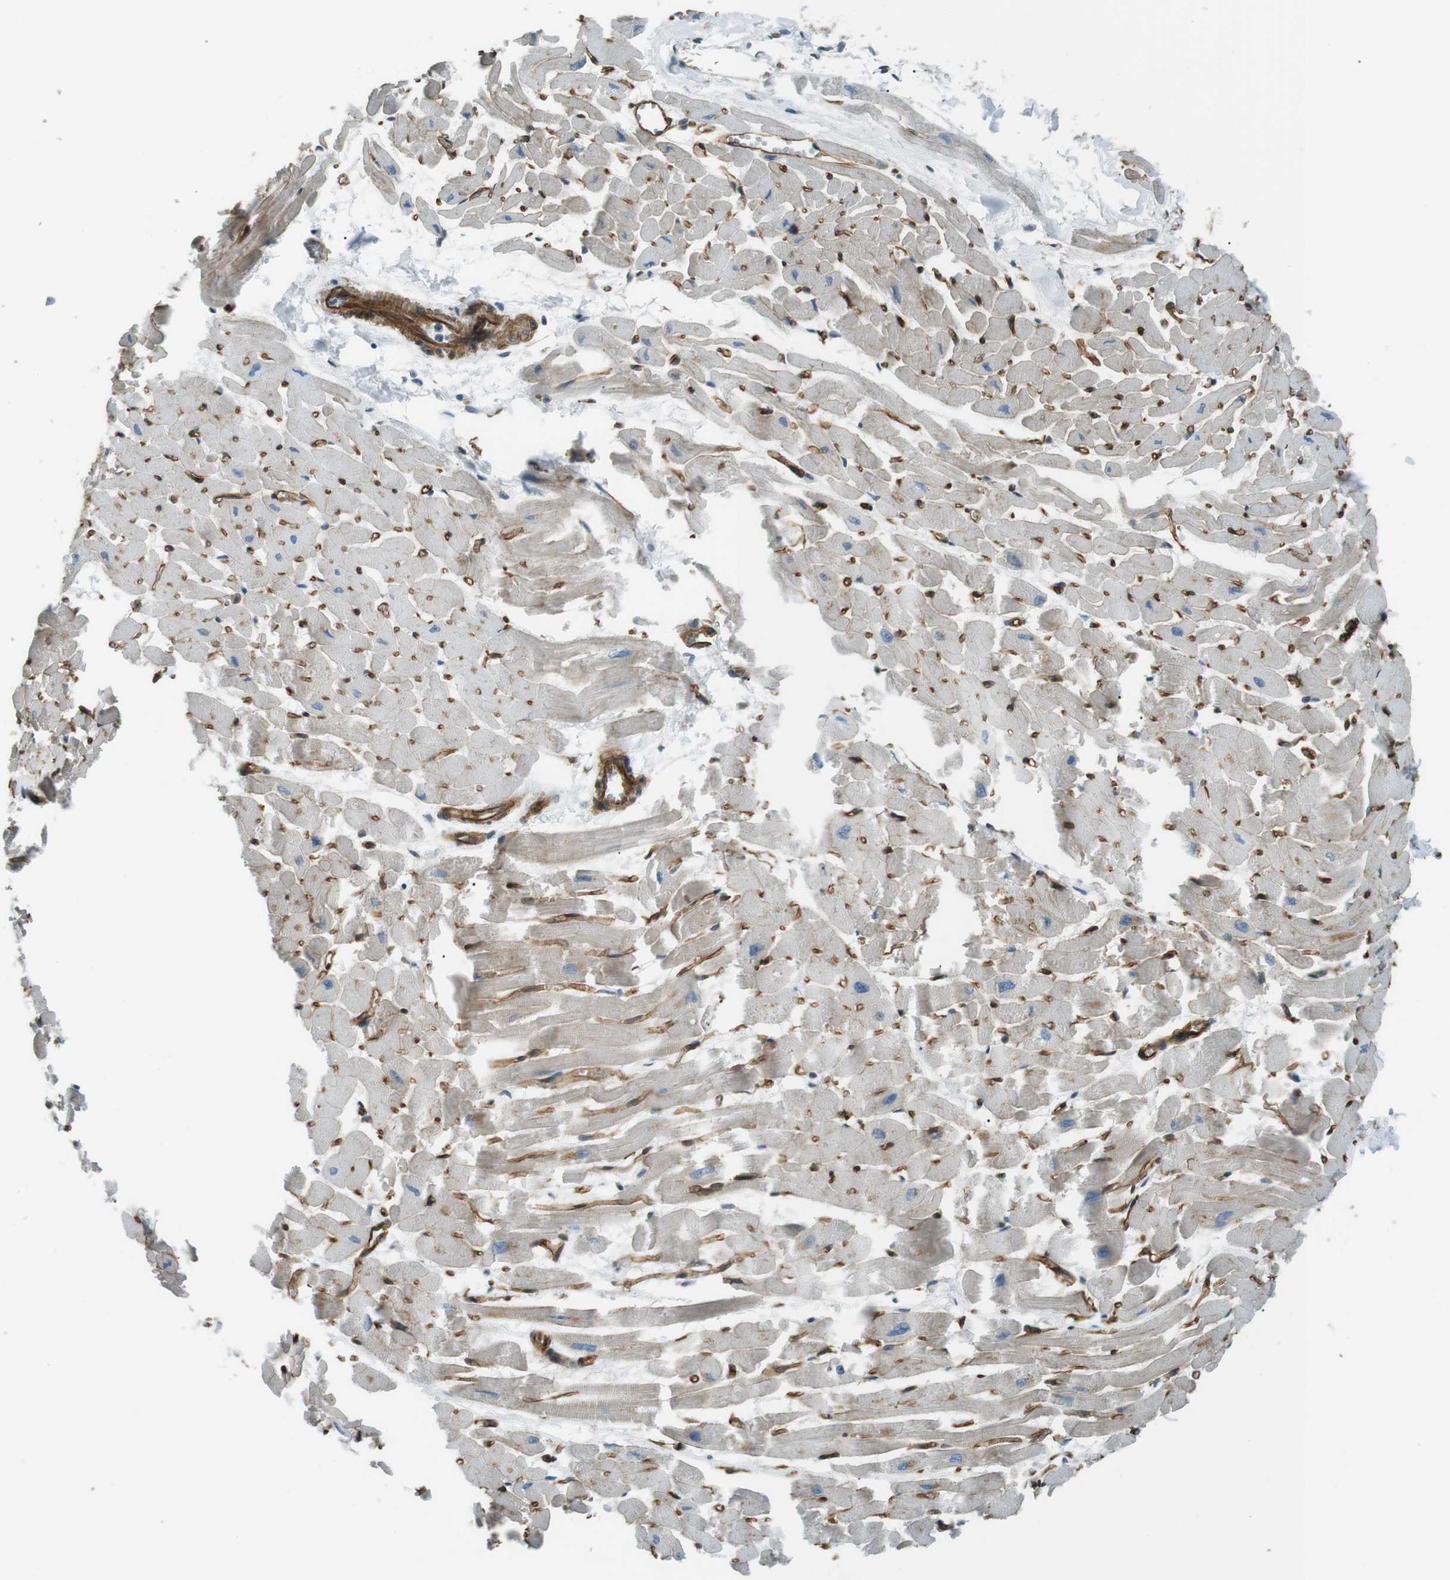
{"staining": {"intensity": "weak", "quantity": "25%-75%", "location": "cytoplasmic/membranous"}, "tissue": "heart muscle", "cell_type": "Cardiomyocytes", "image_type": "normal", "snomed": [{"axis": "morphology", "description": "Normal tissue, NOS"}, {"axis": "topography", "description": "Heart"}], "caption": "Weak cytoplasmic/membranous protein positivity is appreciated in approximately 25%-75% of cardiomyocytes in heart muscle. Using DAB (3,3'-diaminobenzidine) (brown) and hematoxylin (blue) stains, captured at high magnification using brightfield microscopy.", "gene": "ODR4", "patient": {"sex": "female", "age": 19}}